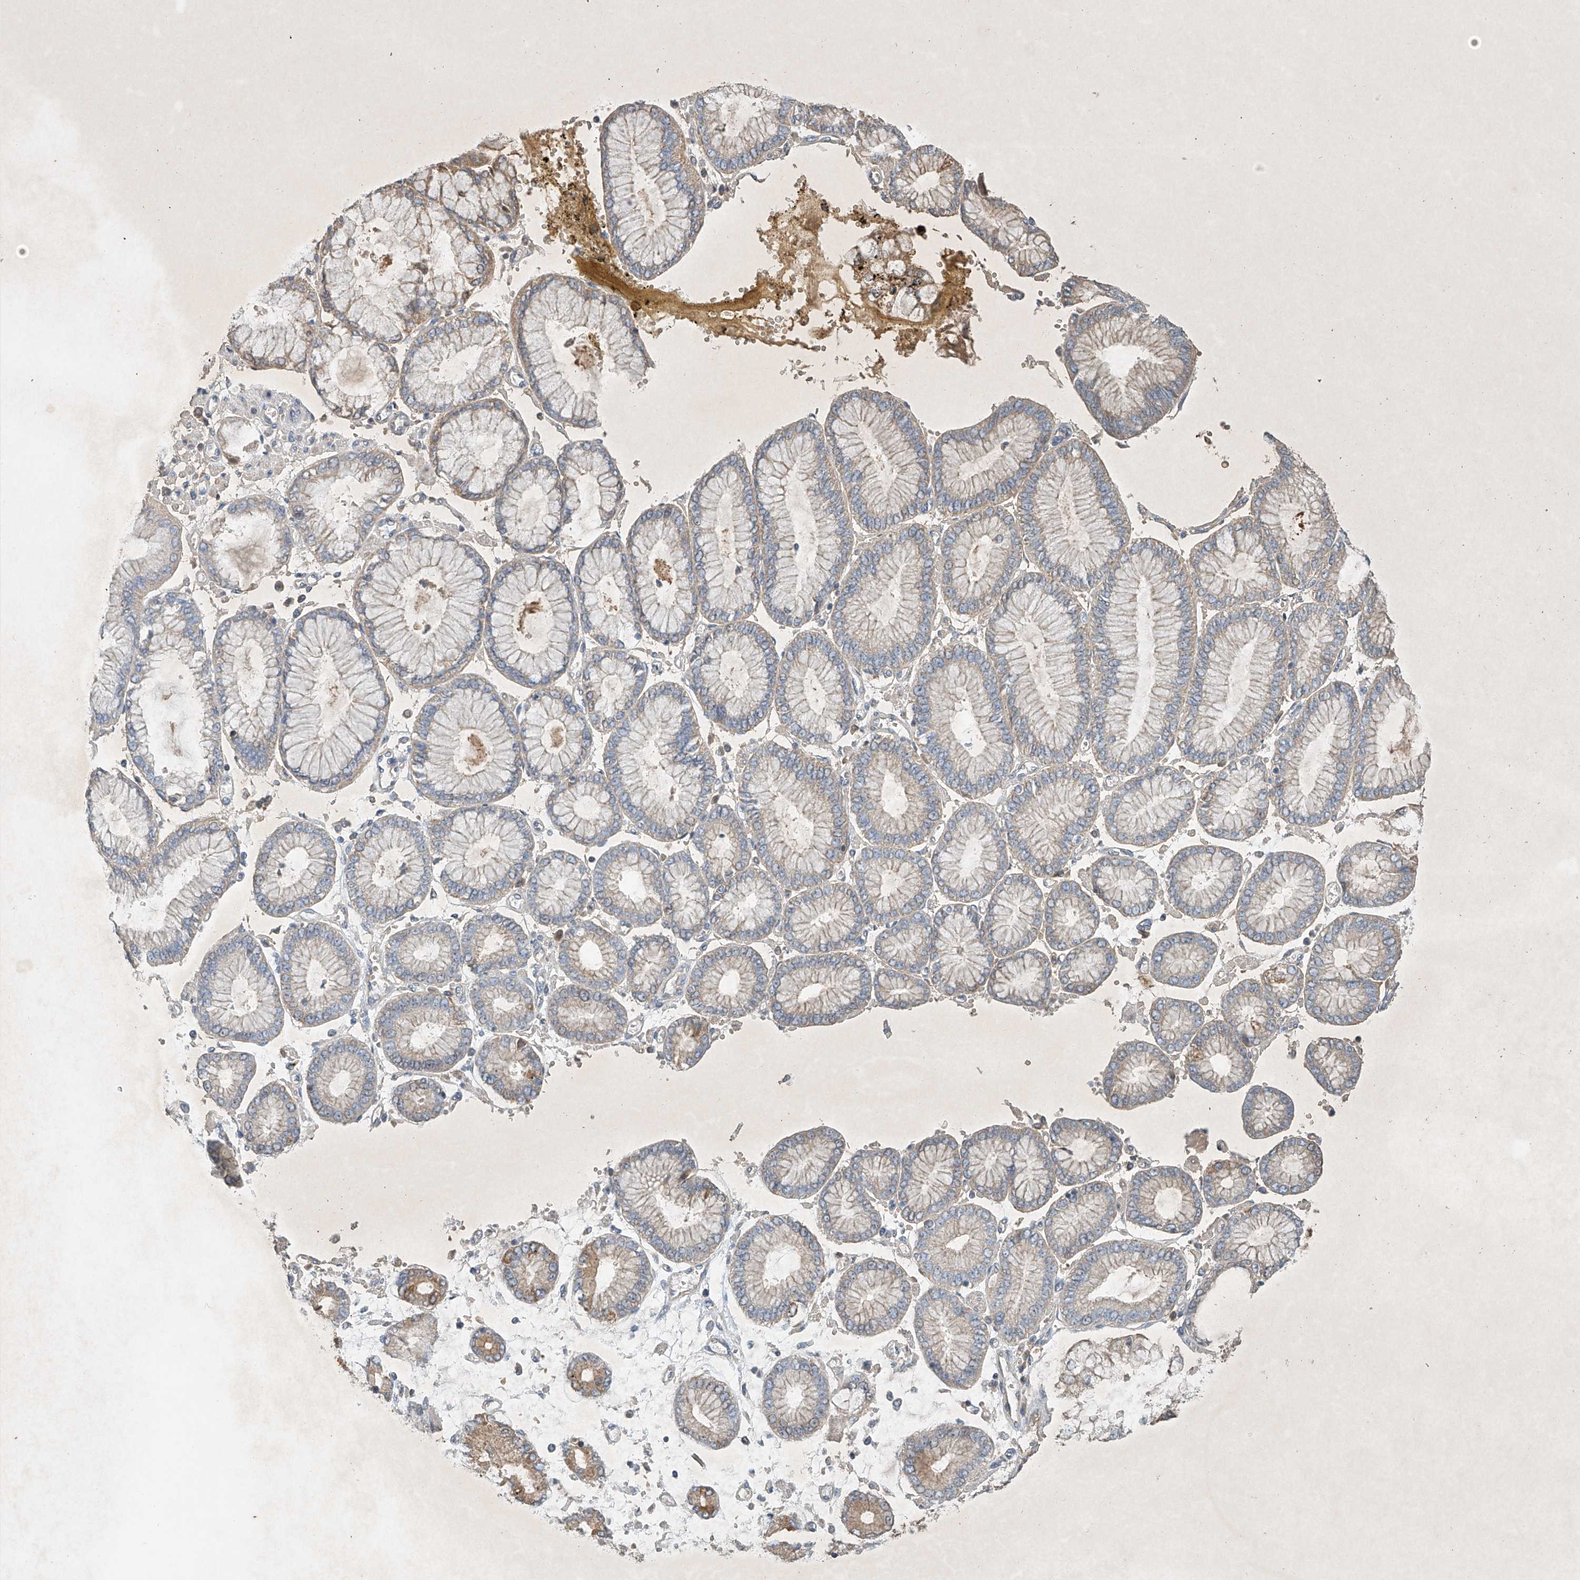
{"staining": {"intensity": "weak", "quantity": "<25%", "location": "cytoplasmic/membranous"}, "tissue": "stomach cancer", "cell_type": "Tumor cells", "image_type": "cancer", "snomed": [{"axis": "morphology", "description": "Adenocarcinoma, NOS"}, {"axis": "topography", "description": "Stomach"}], "caption": "A high-resolution image shows IHC staining of stomach cancer (adenocarcinoma), which displays no significant positivity in tumor cells.", "gene": "GNB1L", "patient": {"sex": "male", "age": 76}}